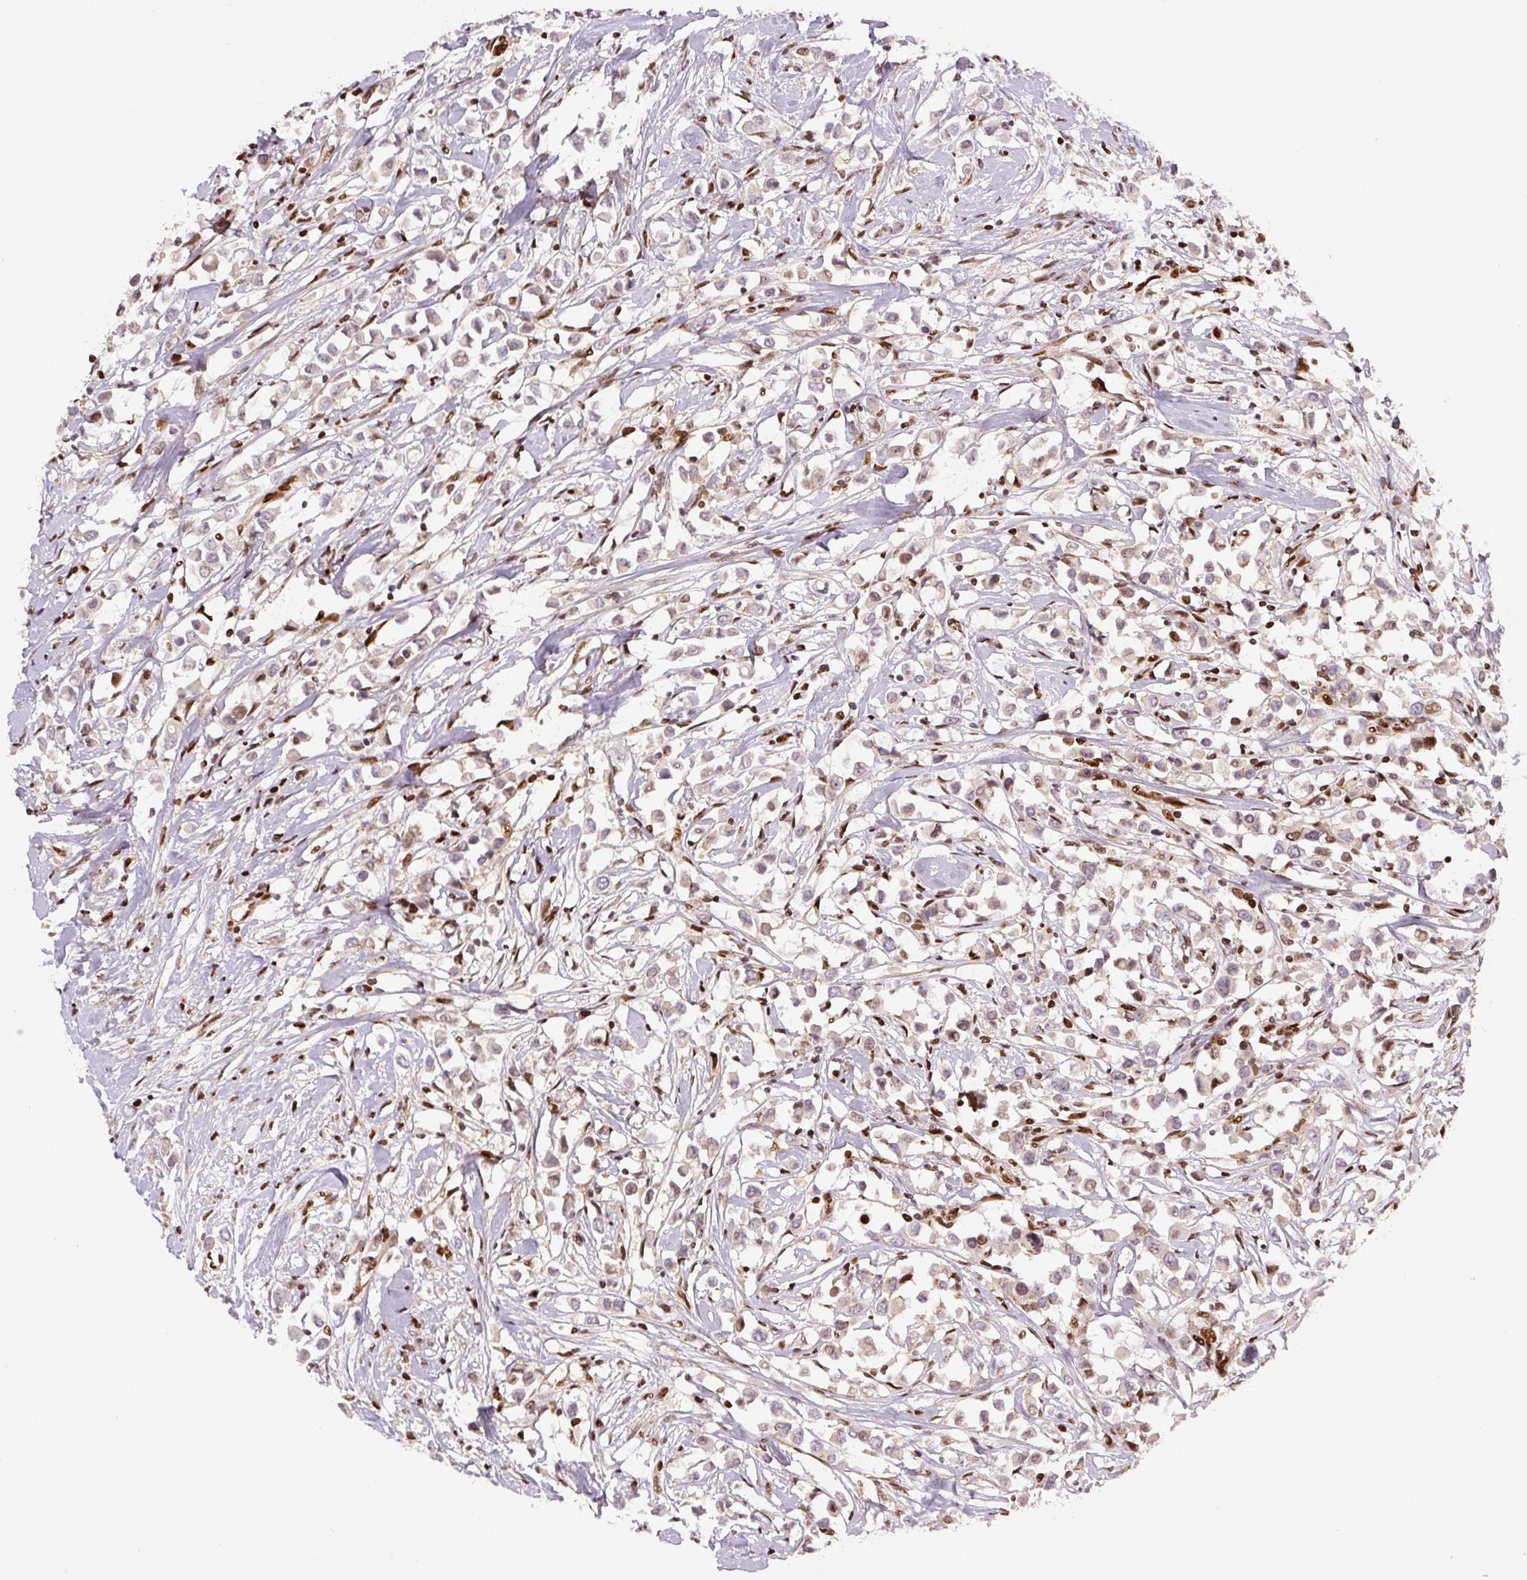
{"staining": {"intensity": "weak", "quantity": "25%-75%", "location": "cytoplasmic/membranous"}, "tissue": "breast cancer", "cell_type": "Tumor cells", "image_type": "cancer", "snomed": [{"axis": "morphology", "description": "Duct carcinoma"}, {"axis": "topography", "description": "Breast"}], "caption": "Tumor cells show low levels of weak cytoplasmic/membranous staining in approximately 25%-75% of cells in human breast intraductal carcinoma.", "gene": "PYDC2", "patient": {"sex": "female", "age": 61}}